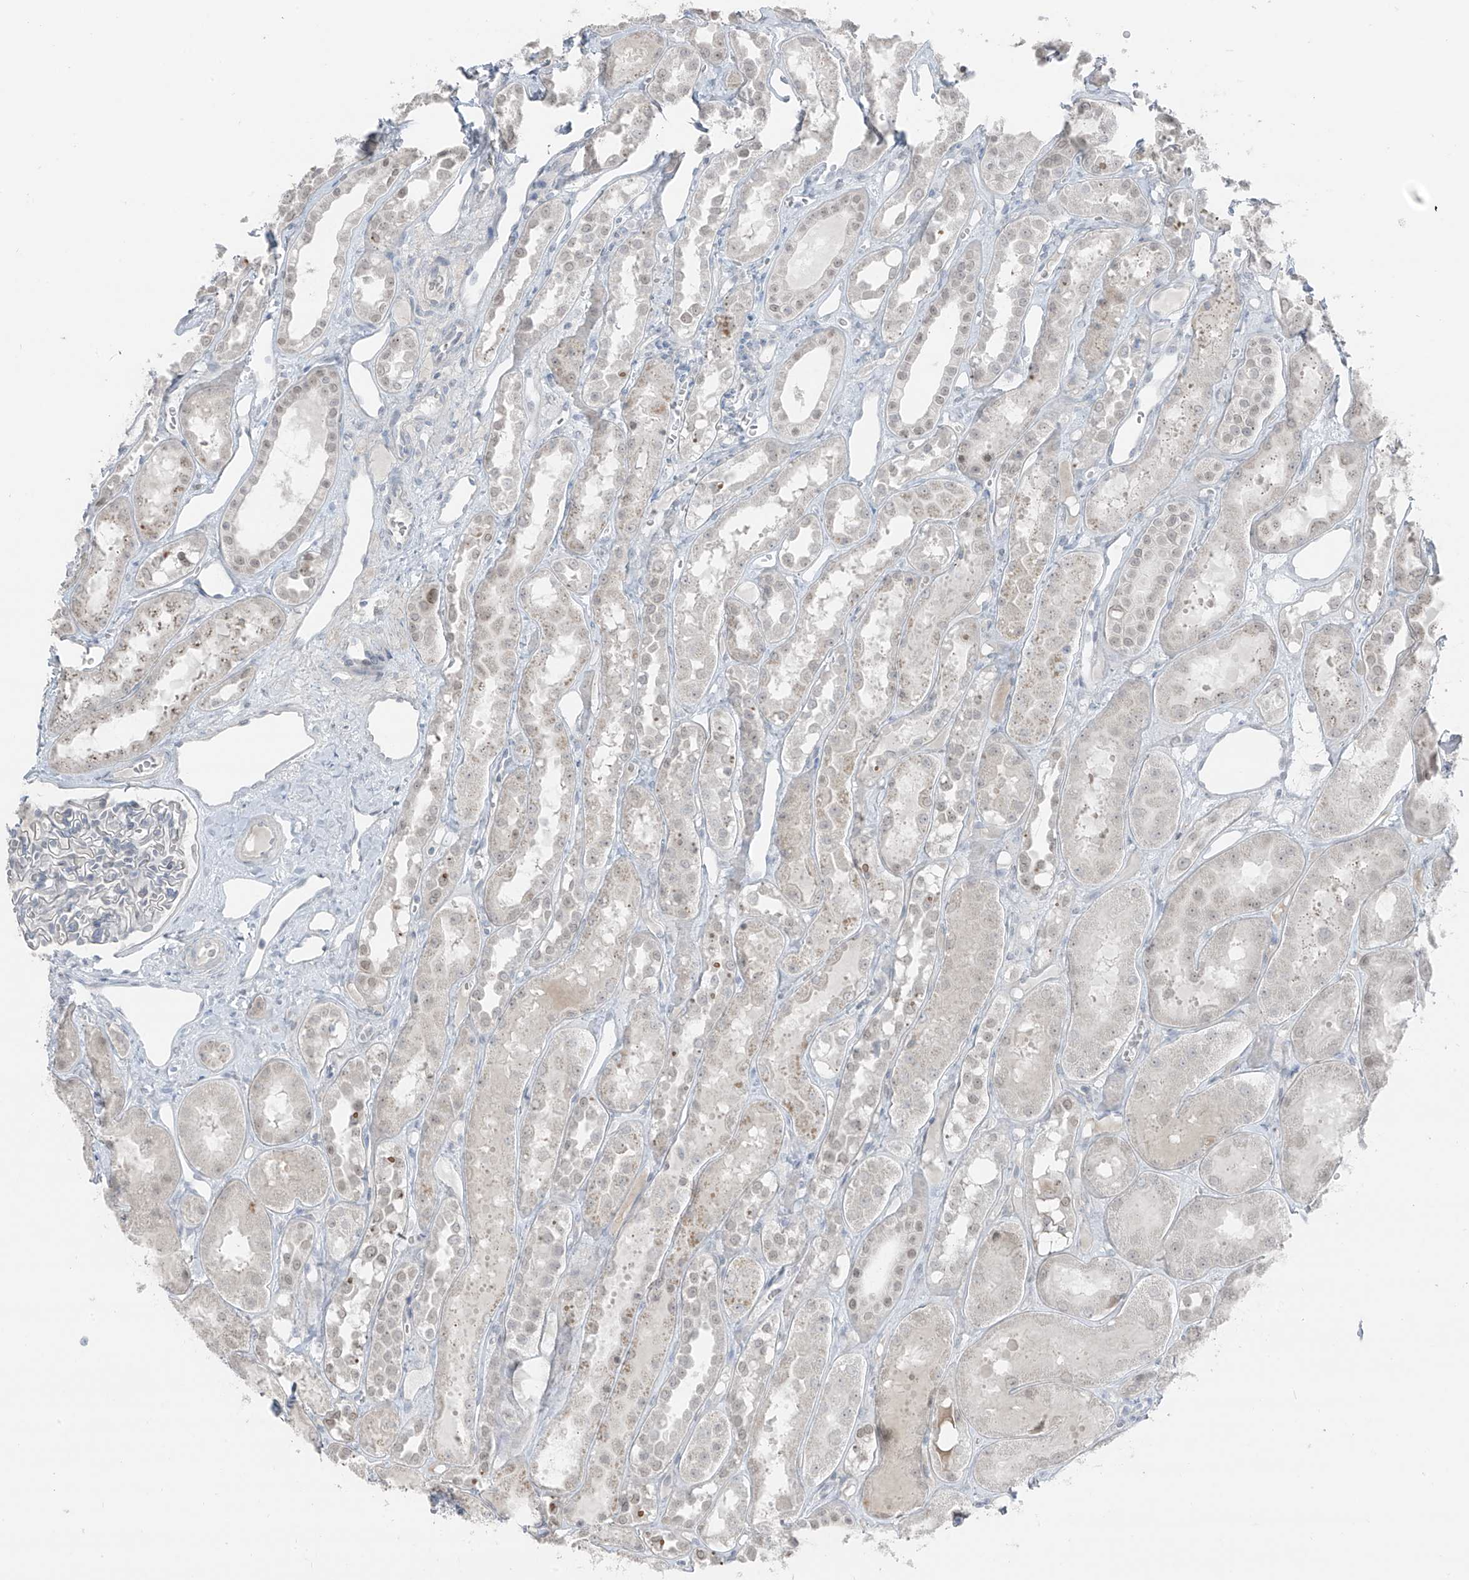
{"staining": {"intensity": "negative", "quantity": "none", "location": "none"}, "tissue": "kidney", "cell_type": "Cells in glomeruli", "image_type": "normal", "snomed": [{"axis": "morphology", "description": "Normal tissue, NOS"}, {"axis": "topography", "description": "Kidney"}], "caption": "Immunohistochemistry image of unremarkable kidney: kidney stained with DAB (3,3'-diaminobenzidine) reveals no significant protein positivity in cells in glomeruli.", "gene": "PRDM6", "patient": {"sex": "male", "age": 16}}